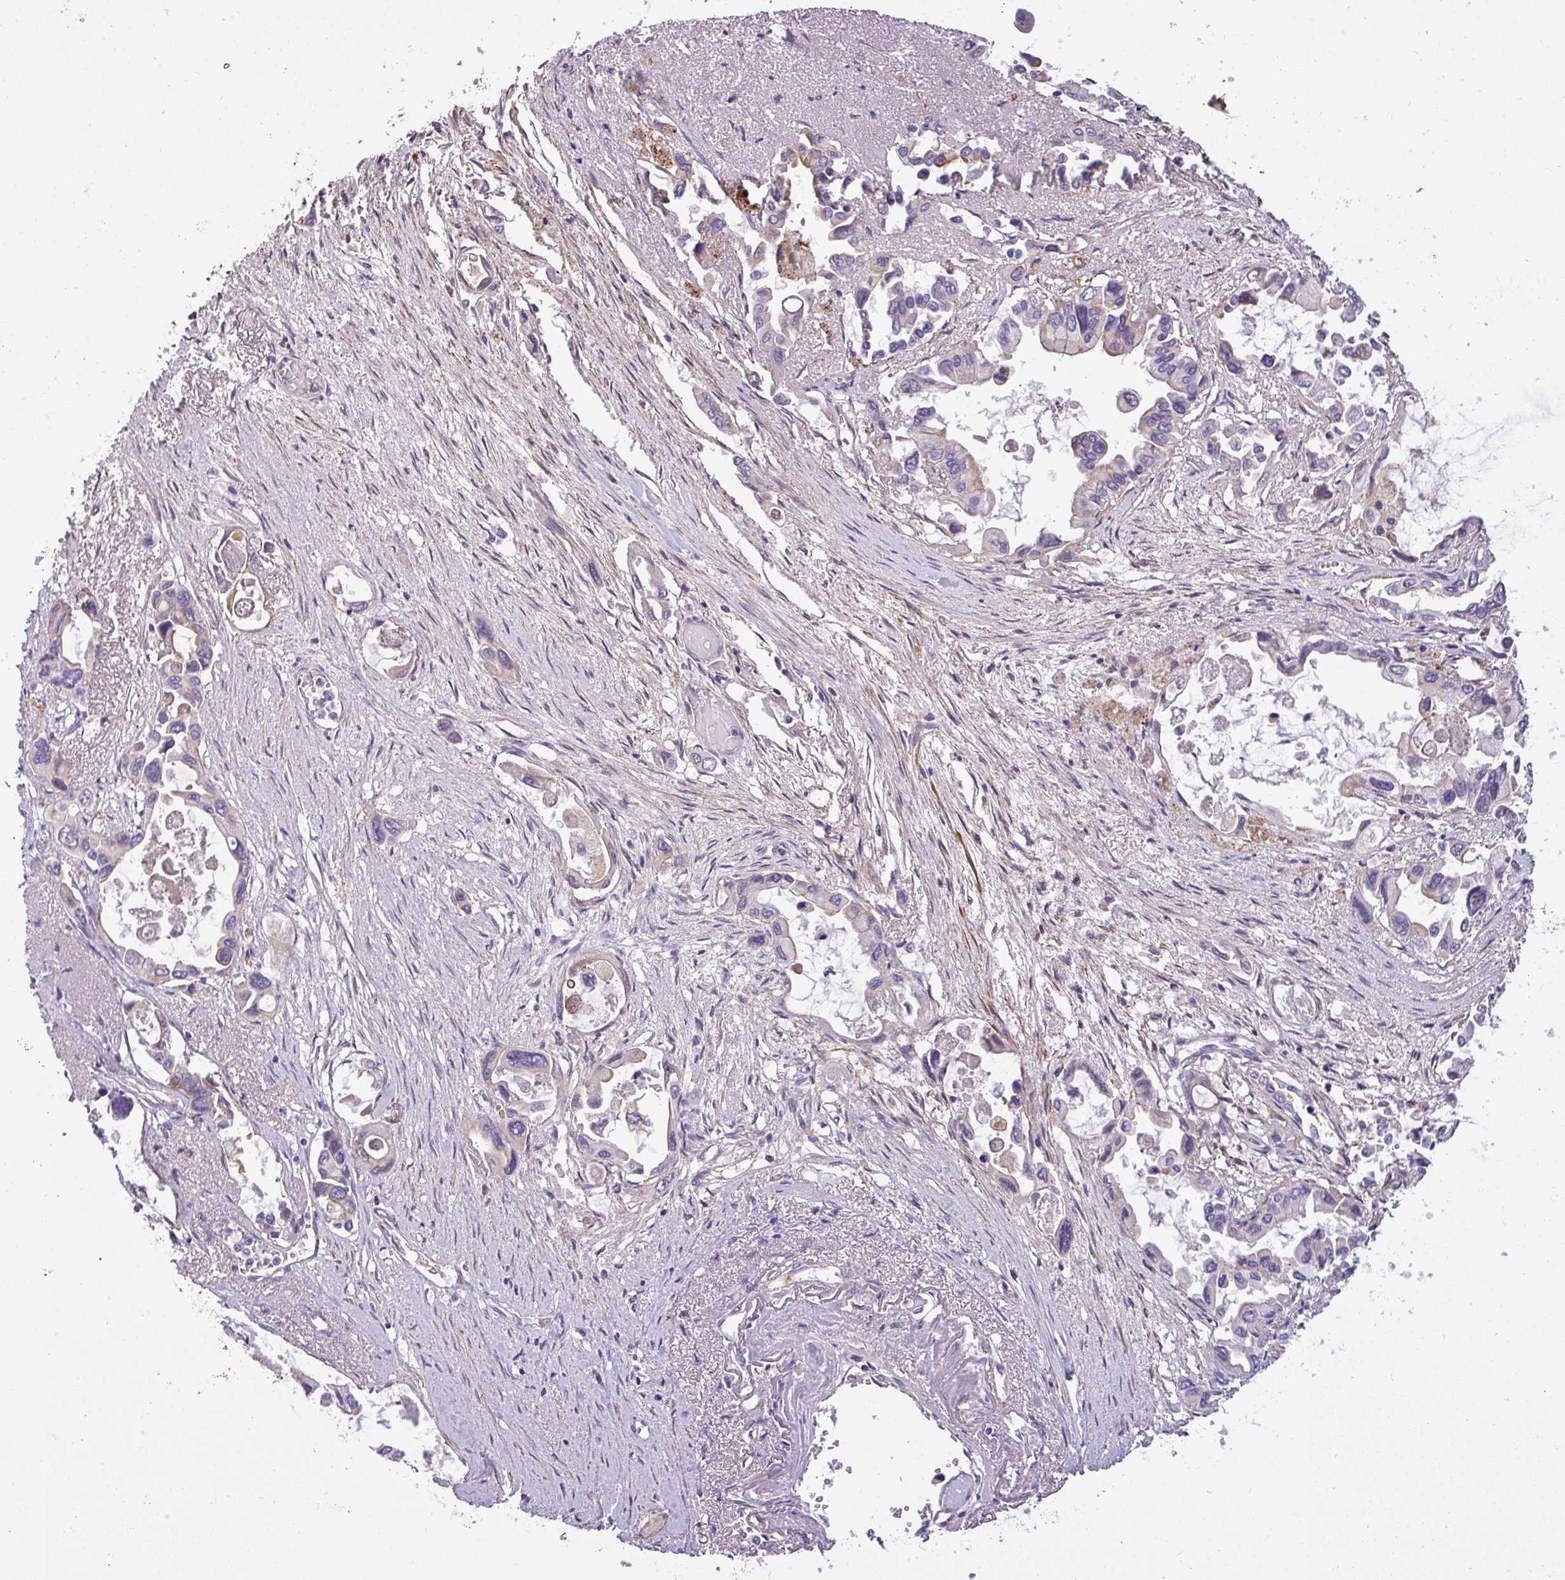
{"staining": {"intensity": "negative", "quantity": "none", "location": "none"}, "tissue": "pancreatic cancer", "cell_type": "Tumor cells", "image_type": "cancer", "snomed": [{"axis": "morphology", "description": "Adenocarcinoma, NOS"}, {"axis": "topography", "description": "Pancreas"}], "caption": "This is an IHC micrograph of pancreatic adenocarcinoma. There is no staining in tumor cells.", "gene": "ZNF835", "patient": {"sex": "male", "age": 92}}